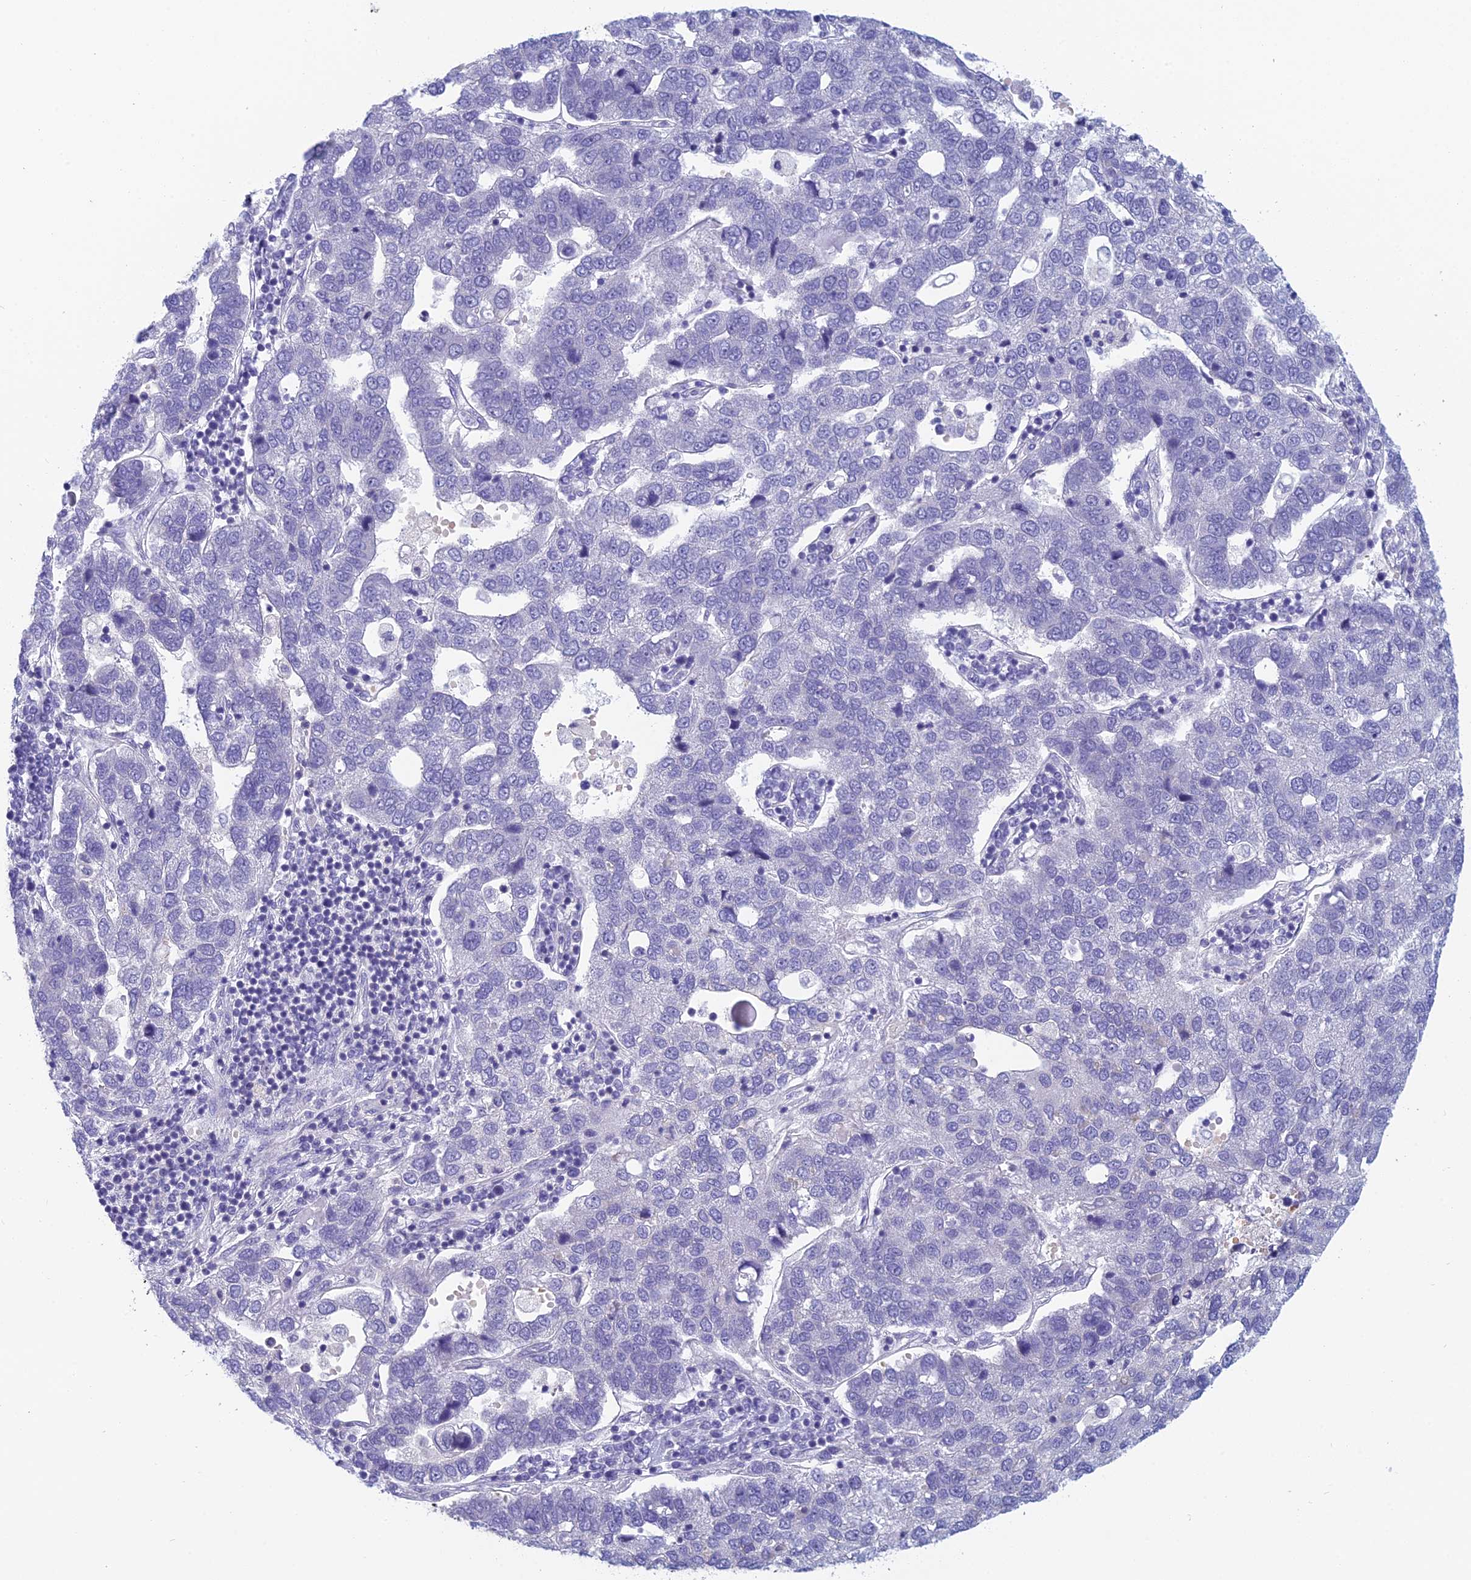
{"staining": {"intensity": "negative", "quantity": "none", "location": "none"}, "tissue": "pancreatic cancer", "cell_type": "Tumor cells", "image_type": "cancer", "snomed": [{"axis": "morphology", "description": "Adenocarcinoma, NOS"}, {"axis": "topography", "description": "Pancreas"}], "caption": "Image shows no significant protein positivity in tumor cells of adenocarcinoma (pancreatic). (Stains: DAB IHC with hematoxylin counter stain, Microscopy: brightfield microscopy at high magnification).", "gene": "RBM41", "patient": {"sex": "female", "age": 61}}